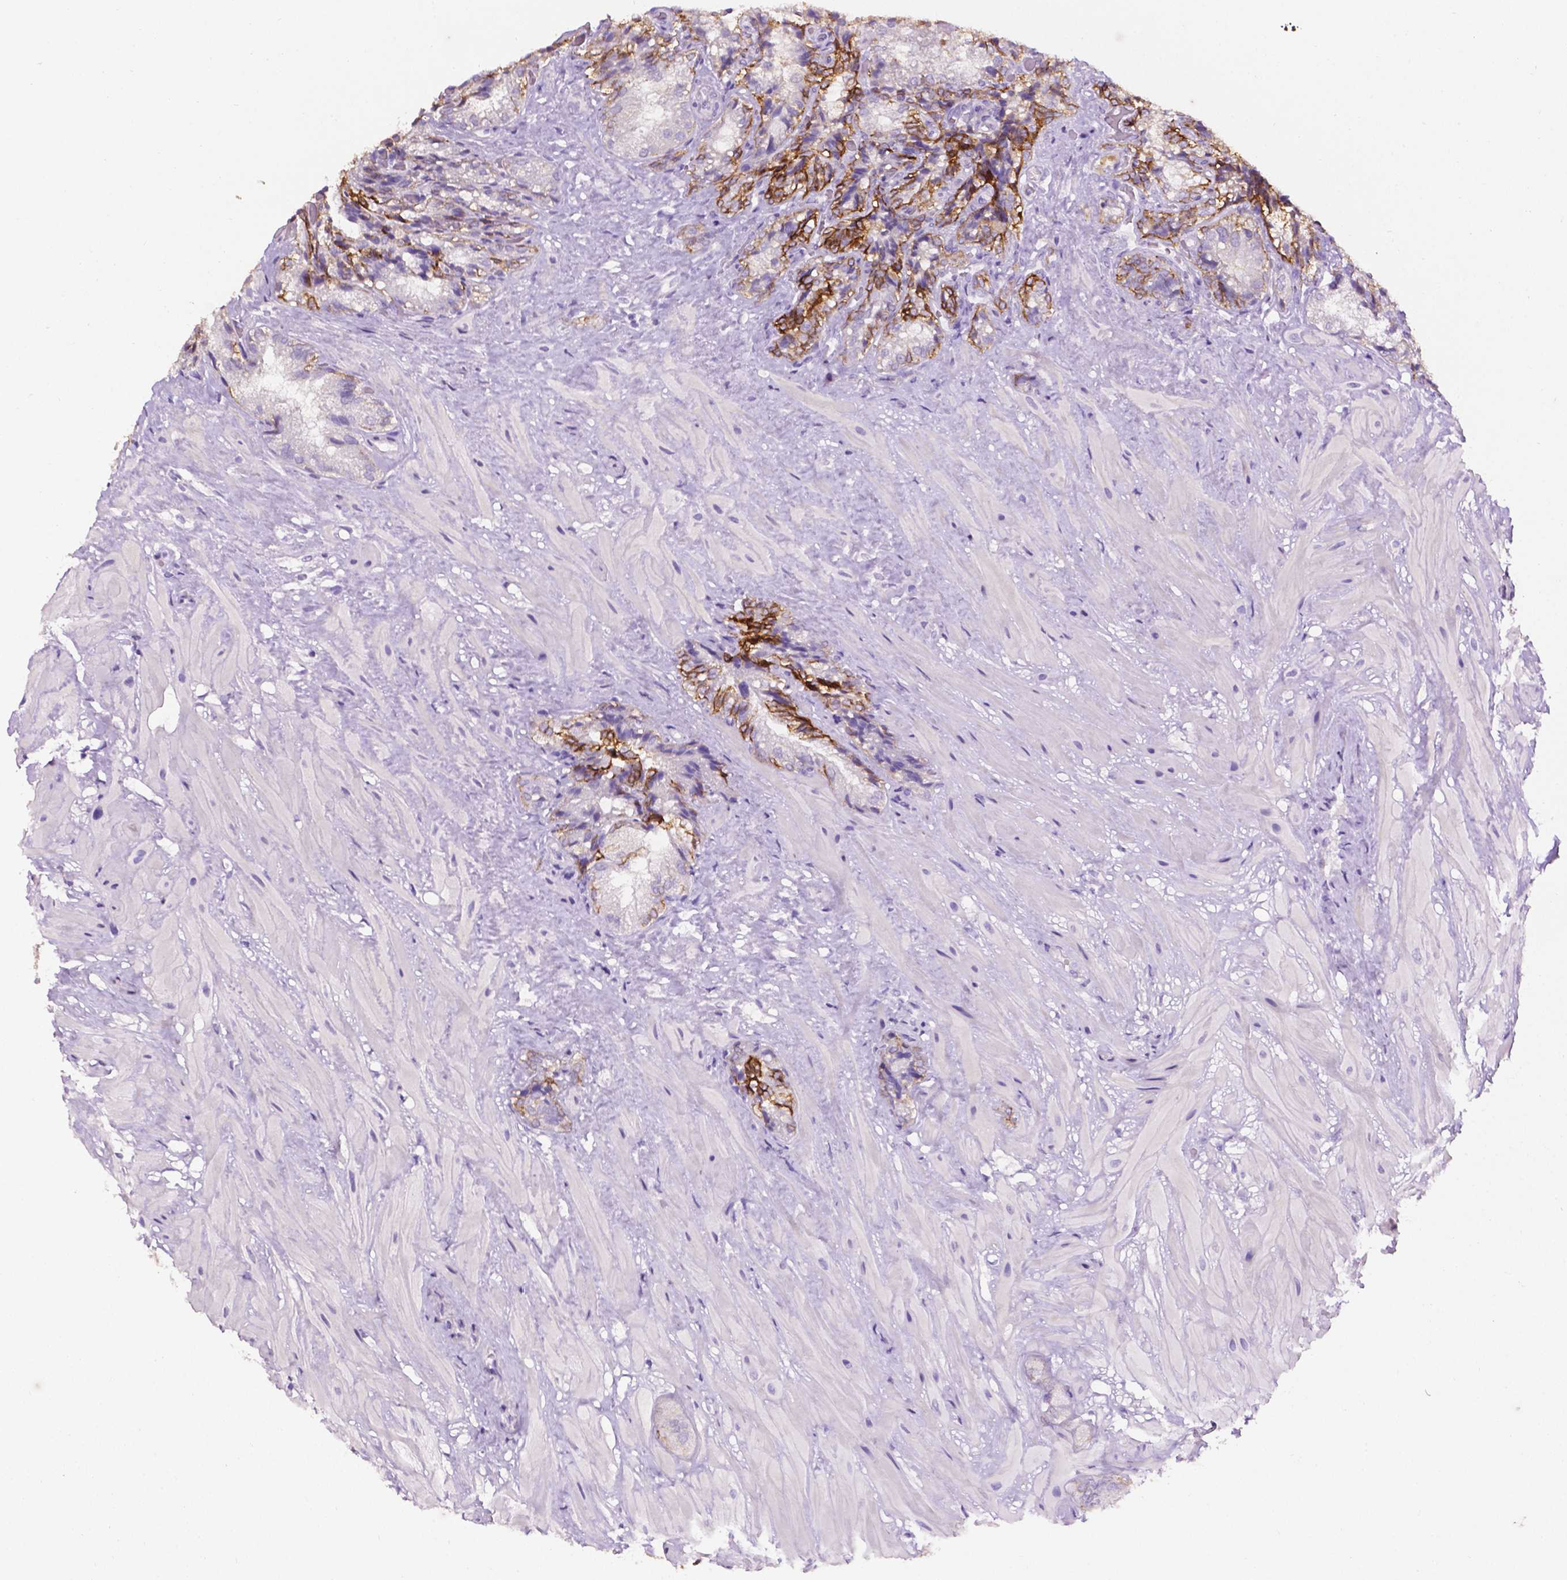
{"staining": {"intensity": "strong", "quantity": "25%-75%", "location": "cytoplasmic/membranous"}, "tissue": "seminal vesicle", "cell_type": "Glandular cells", "image_type": "normal", "snomed": [{"axis": "morphology", "description": "Normal tissue, NOS"}, {"axis": "topography", "description": "Seminal veicle"}], "caption": "Seminal vesicle stained with immunohistochemistry demonstrates strong cytoplasmic/membranous expression in approximately 25%-75% of glandular cells. The staining is performed using DAB brown chromogen to label protein expression. The nuclei are counter-stained blue using hematoxylin.", "gene": "TACSTD2", "patient": {"sex": "male", "age": 57}}